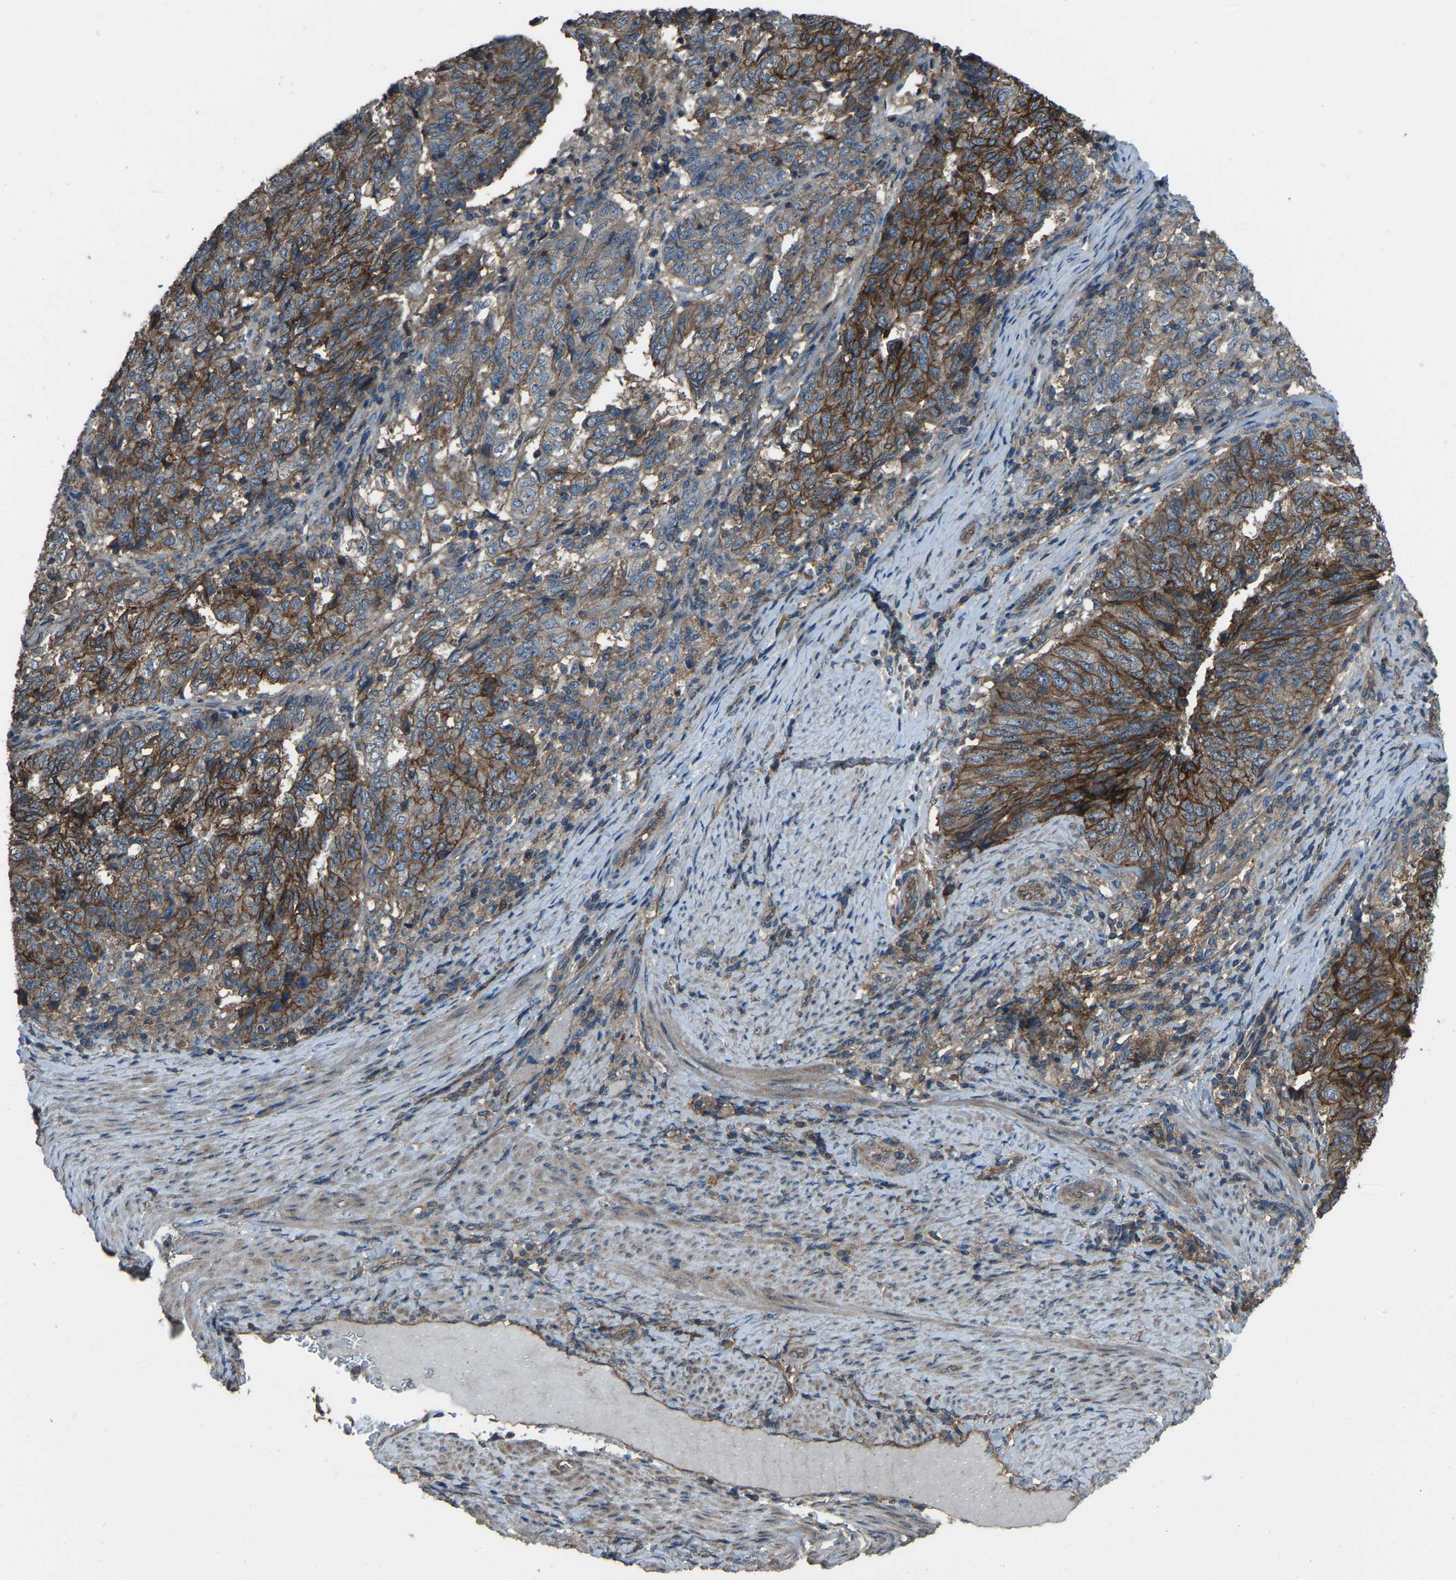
{"staining": {"intensity": "strong", "quantity": "25%-75%", "location": "cytoplasmic/membranous"}, "tissue": "endometrial cancer", "cell_type": "Tumor cells", "image_type": "cancer", "snomed": [{"axis": "morphology", "description": "Adenocarcinoma, NOS"}, {"axis": "topography", "description": "Endometrium"}], "caption": "Immunohistochemical staining of human endometrial cancer (adenocarcinoma) demonstrates high levels of strong cytoplasmic/membranous protein expression in approximately 25%-75% of tumor cells.", "gene": "SLC4A2", "patient": {"sex": "female", "age": 80}}